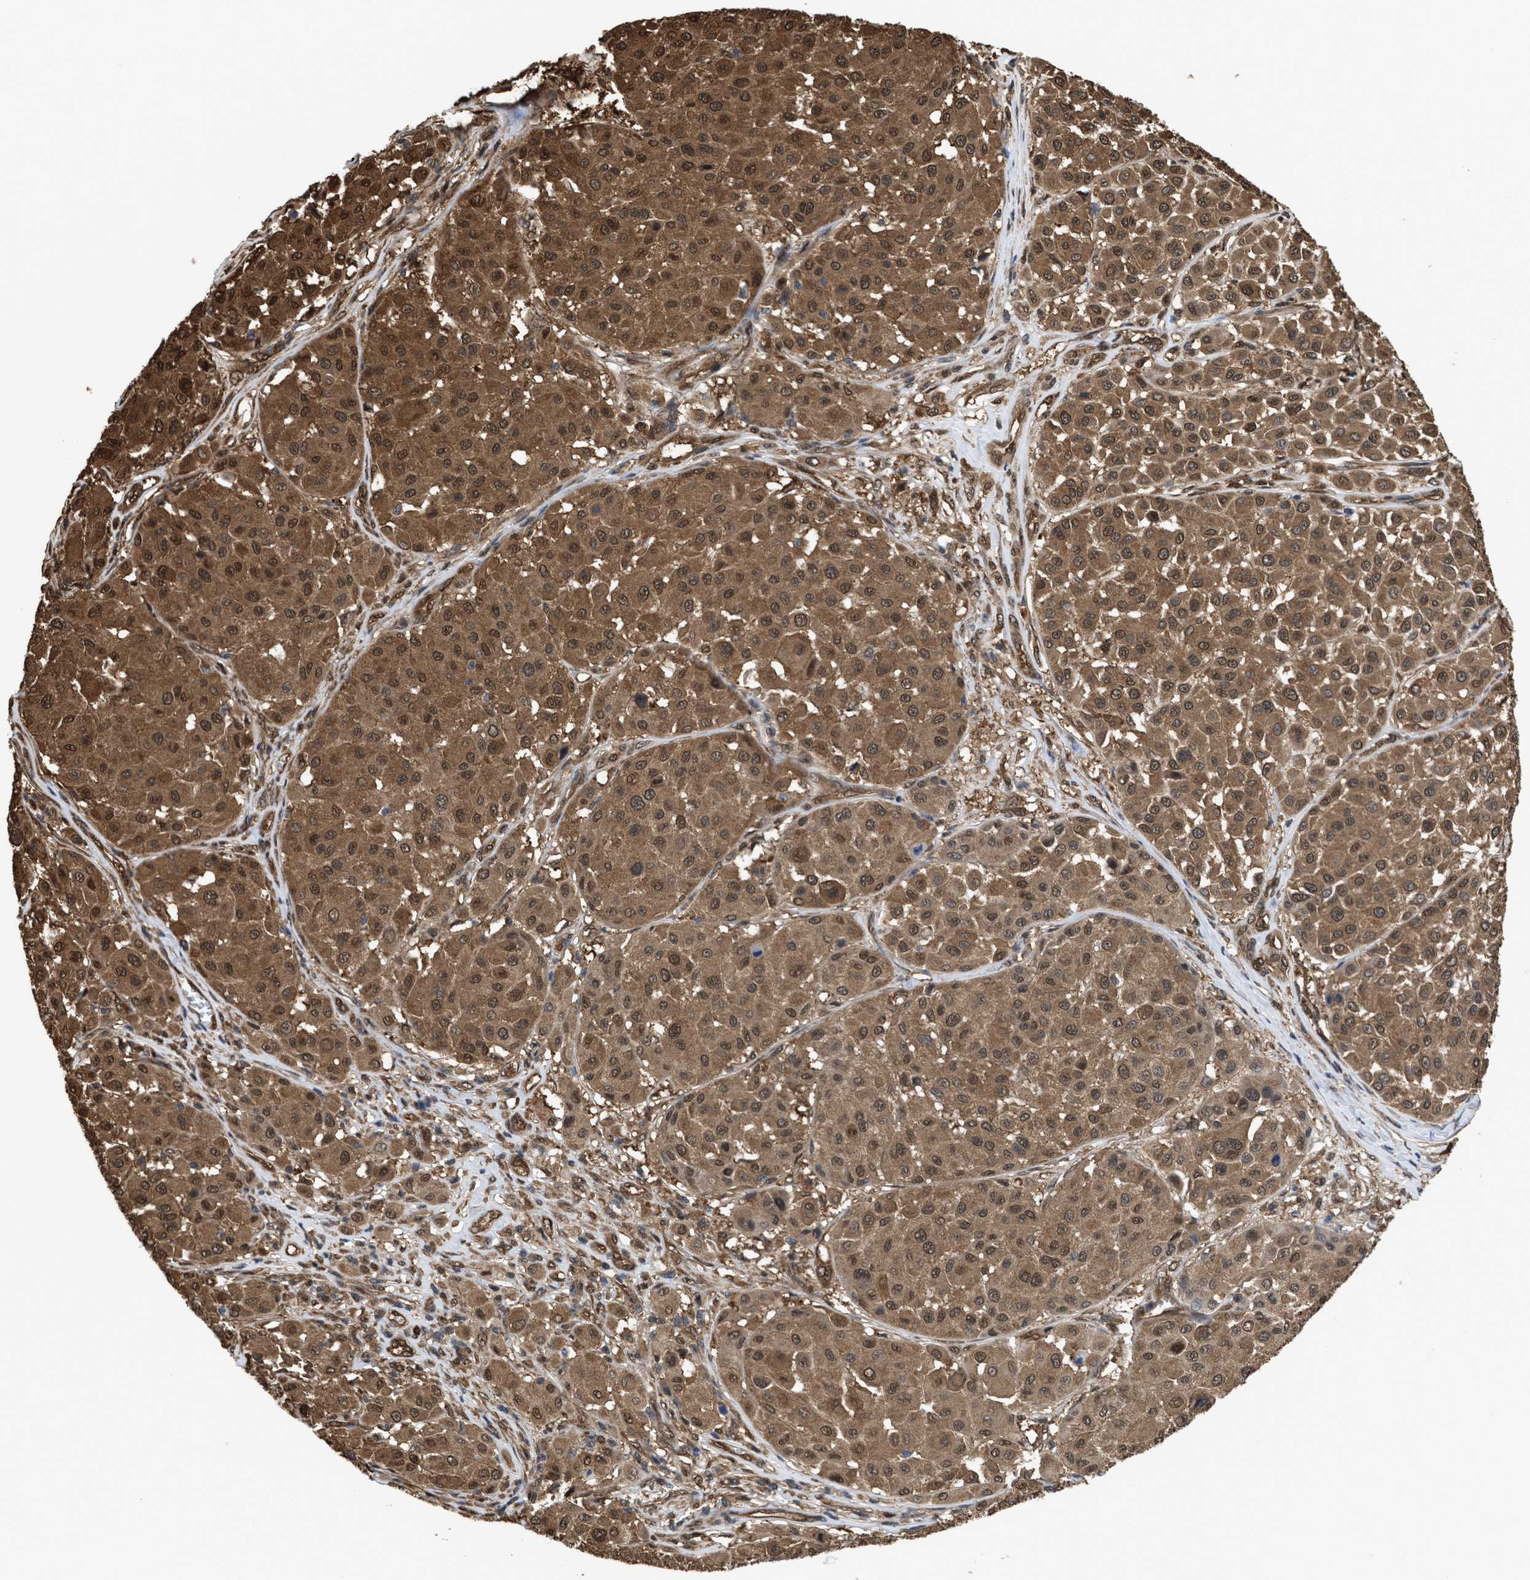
{"staining": {"intensity": "moderate", "quantity": ">75%", "location": "cytoplasmic/membranous,nuclear"}, "tissue": "melanoma", "cell_type": "Tumor cells", "image_type": "cancer", "snomed": [{"axis": "morphology", "description": "Malignant melanoma, Metastatic site"}, {"axis": "topography", "description": "Soft tissue"}], "caption": "Moderate cytoplasmic/membranous and nuclear expression for a protein is present in about >75% of tumor cells of malignant melanoma (metastatic site) using IHC.", "gene": "YWHAG", "patient": {"sex": "male", "age": 41}}